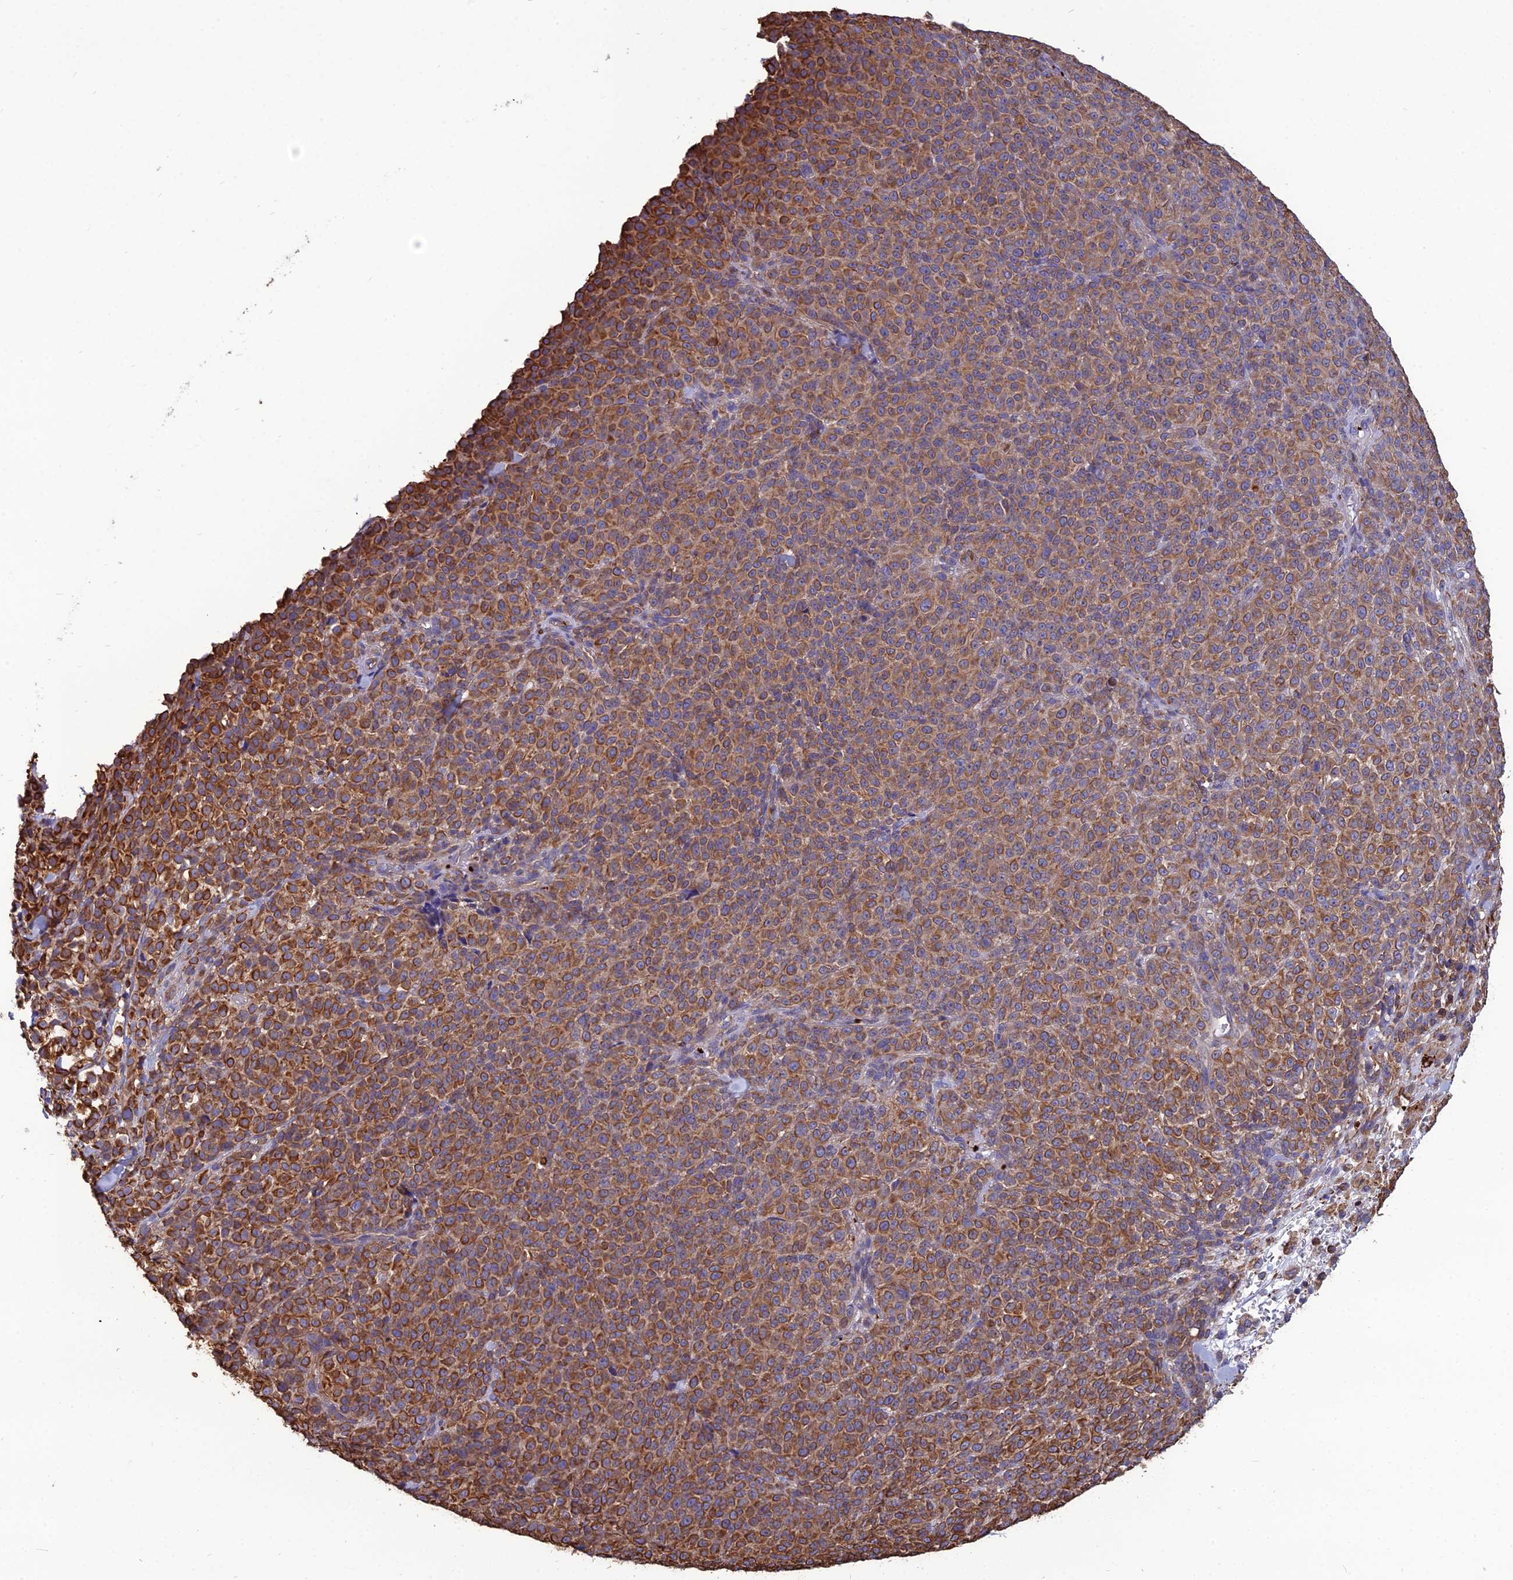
{"staining": {"intensity": "moderate", "quantity": ">75%", "location": "cytoplasmic/membranous"}, "tissue": "melanoma", "cell_type": "Tumor cells", "image_type": "cancer", "snomed": [{"axis": "morphology", "description": "Normal tissue, NOS"}, {"axis": "morphology", "description": "Malignant melanoma, NOS"}, {"axis": "topography", "description": "Skin"}], "caption": "Brown immunohistochemical staining in melanoma shows moderate cytoplasmic/membranous expression in about >75% of tumor cells.", "gene": "PSMD11", "patient": {"sex": "female", "age": 34}}